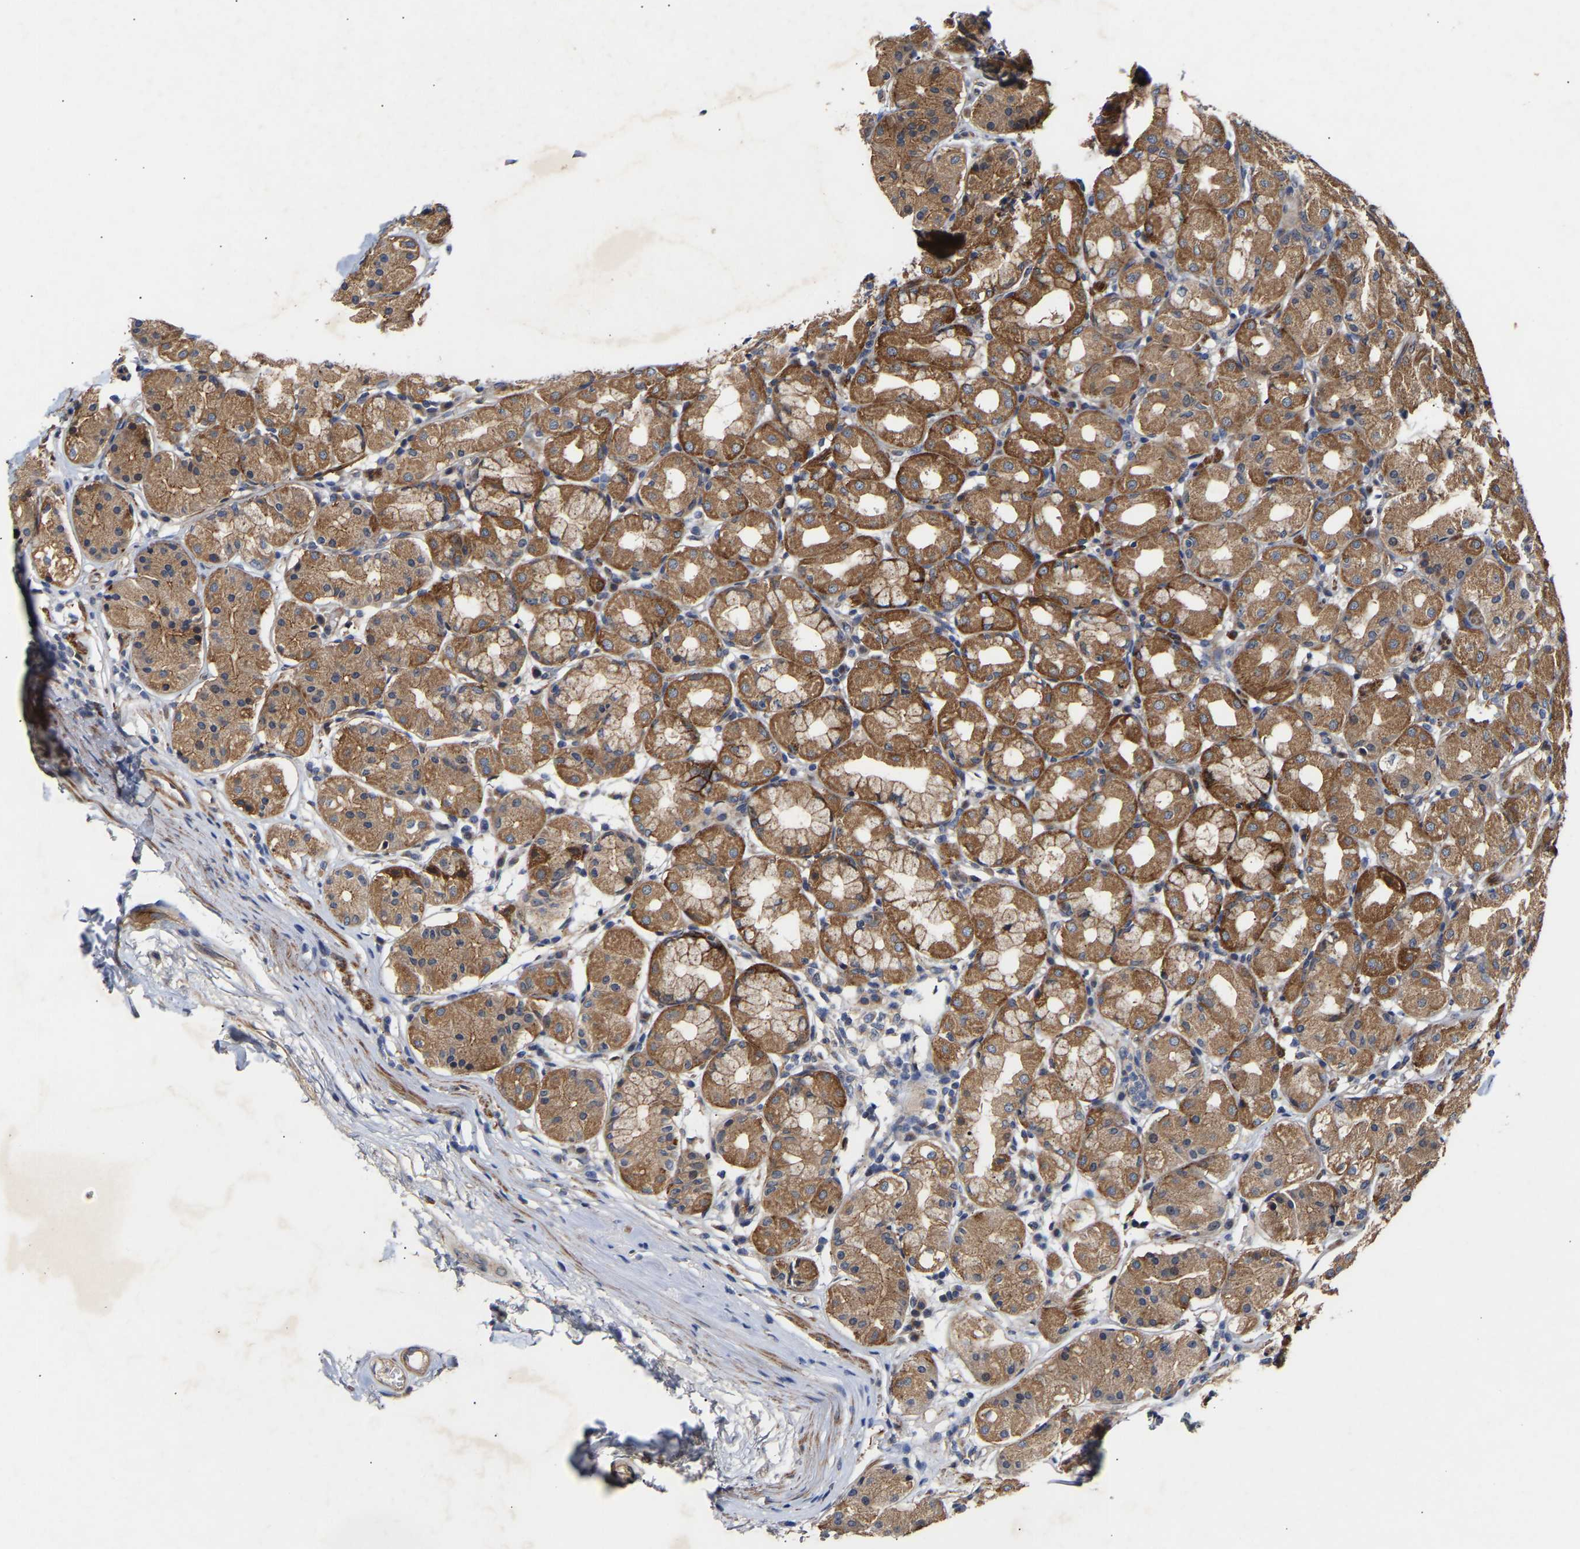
{"staining": {"intensity": "moderate", "quantity": ">75%", "location": "cytoplasmic/membranous"}, "tissue": "stomach", "cell_type": "Glandular cells", "image_type": "normal", "snomed": [{"axis": "morphology", "description": "Normal tissue, NOS"}, {"axis": "topography", "description": "Stomach"}, {"axis": "topography", "description": "Stomach, lower"}], "caption": "About >75% of glandular cells in normal stomach demonstrate moderate cytoplasmic/membranous protein positivity as visualized by brown immunohistochemical staining.", "gene": "KASH5", "patient": {"sex": "female", "age": 56}}